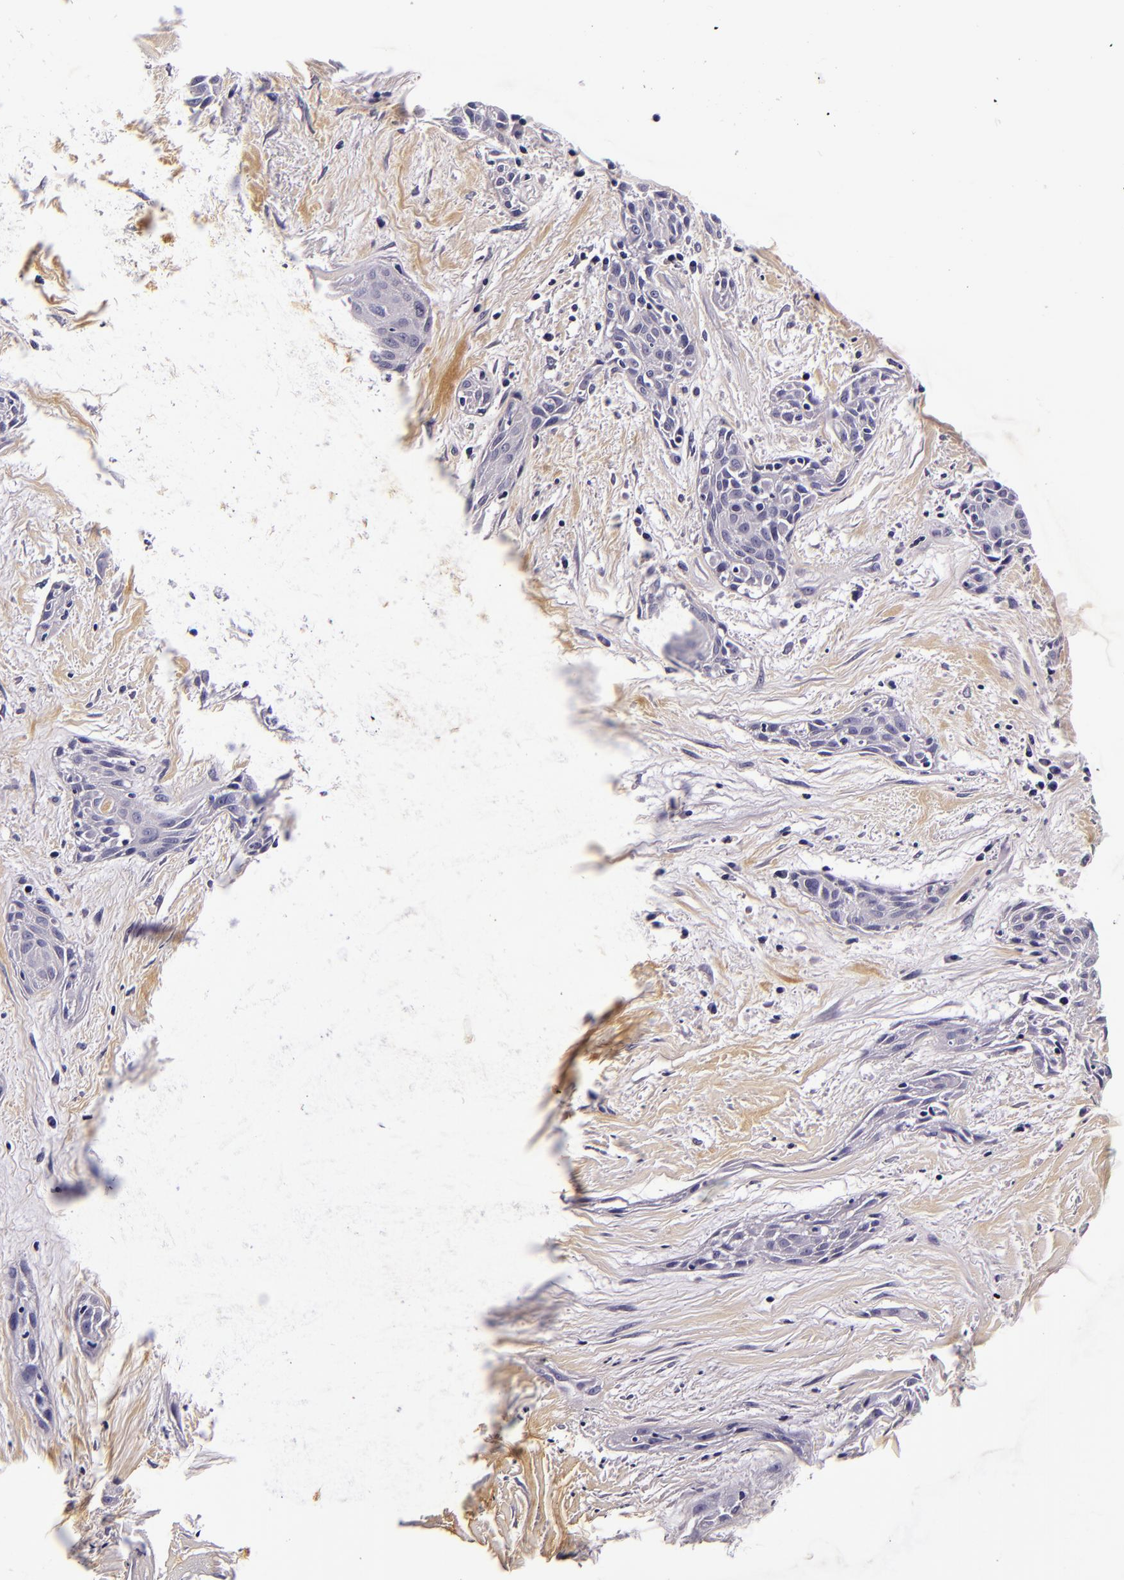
{"staining": {"intensity": "negative", "quantity": "none", "location": "none"}, "tissue": "skin cancer", "cell_type": "Tumor cells", "image_type": "cancer", "snomed": [{"axis": "morphology", "description": "Squamous cell carcinoma, NOS"}, {"axis": "topography", "description": "Skin"}, {"axis": "topography", "description": "Anal"}], "caption": "The histopathology image exhibits no significant staining in tumor cells of squamous cell carcinoma (skin).", "gene": "FBN1", "patient": {"sex": "male", "age": 64}}